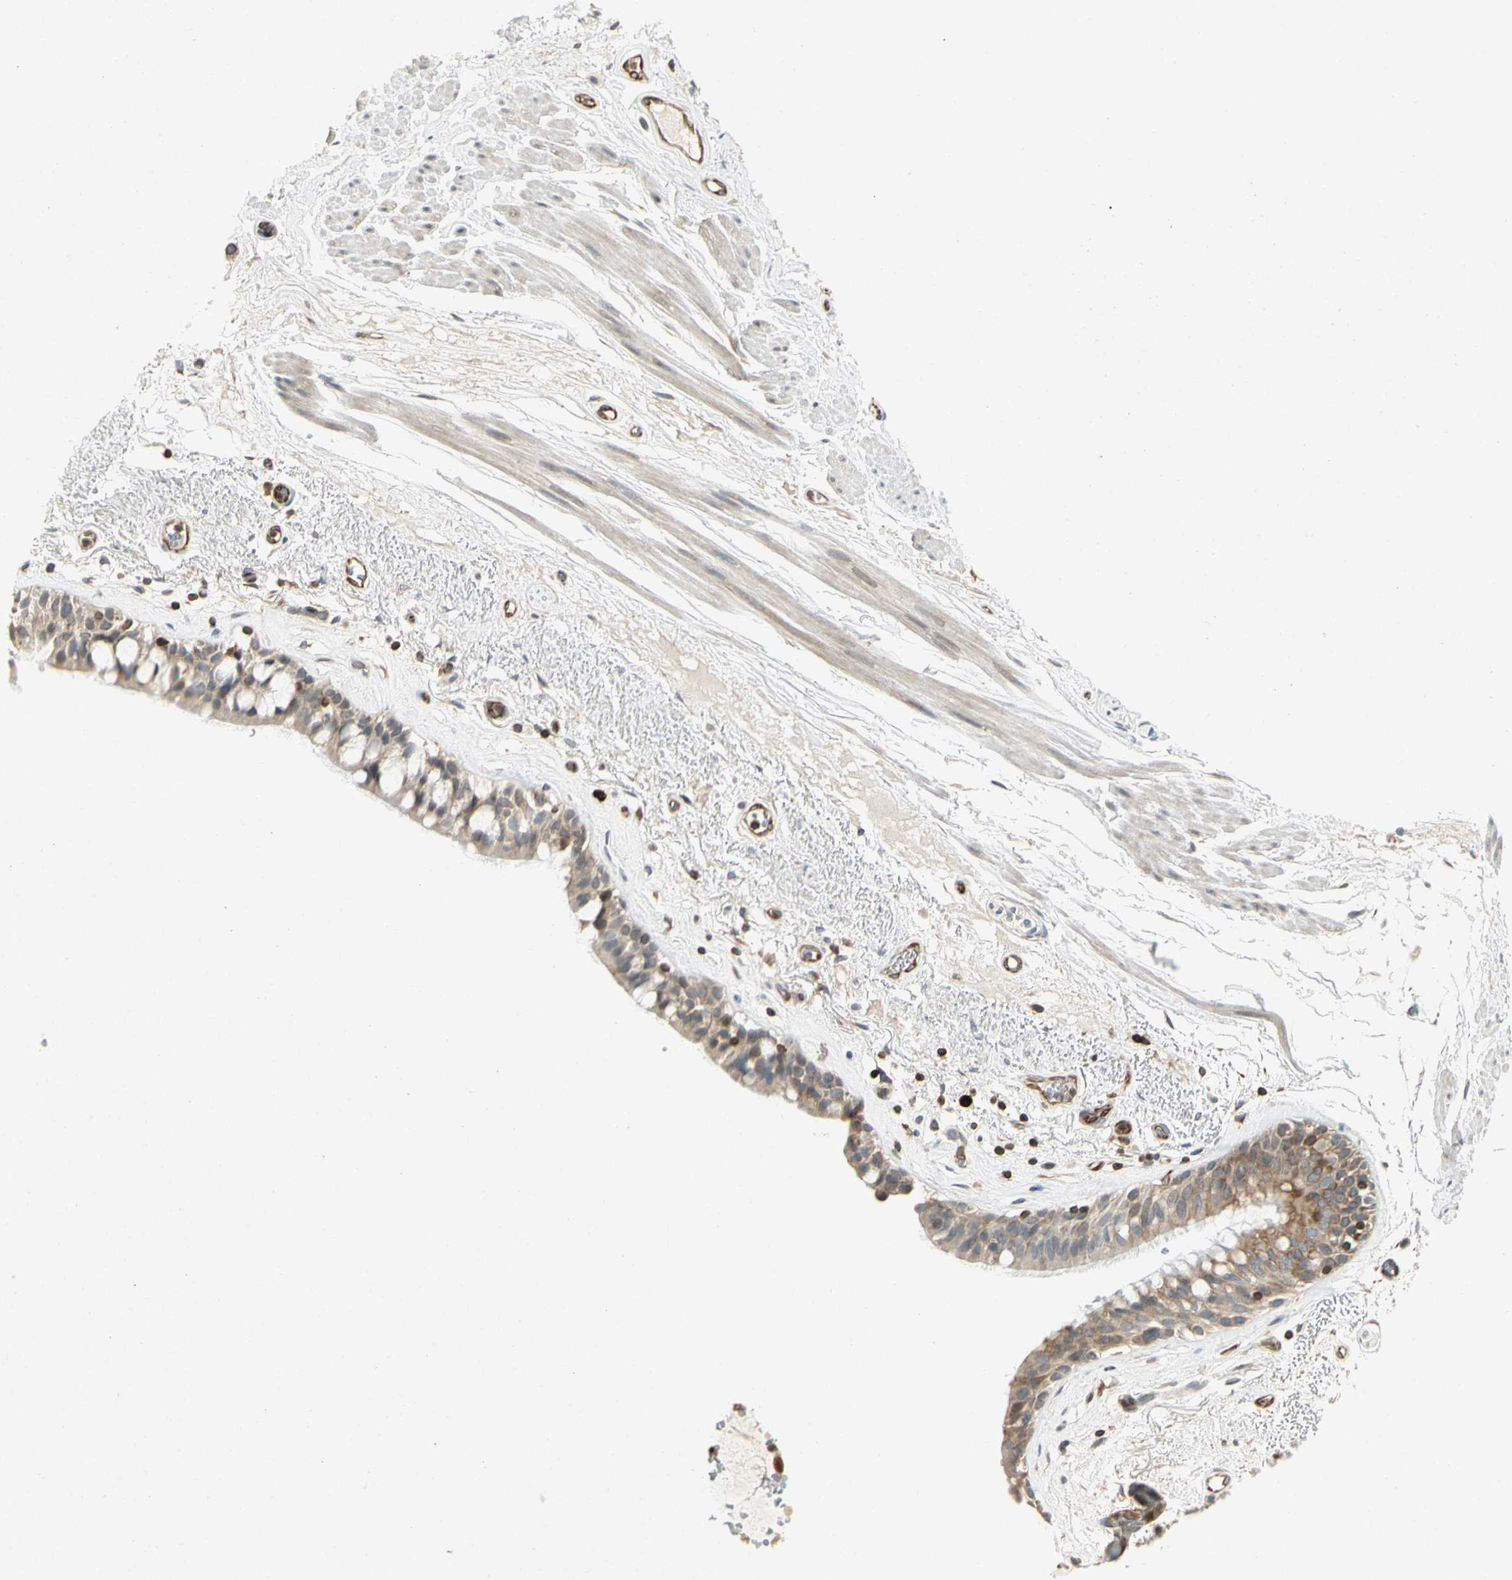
{"staining": {"intensity": "strong", "quantity": ">75%", "location": "cytoplasmic/membranous"}, "tissue": "bronchus", "cell_type": "Respiratory epithelial cells", "image_type": "normal", "snomed": [{"axis": "morphology", "description": "Normal tissue, NOS"}, {"axis": "topography", "description": "Bronchus"}], "caption": "Benign bronchus shows strong cytoplasmic/membranous staining in about >75% of respiratory epithelial cells, visualized by immunohistochemistry. (IHC, brightfield microscopy, high magnification).", "gene": "TAPBP", "patient": {"sex": "male", "age": 66}}